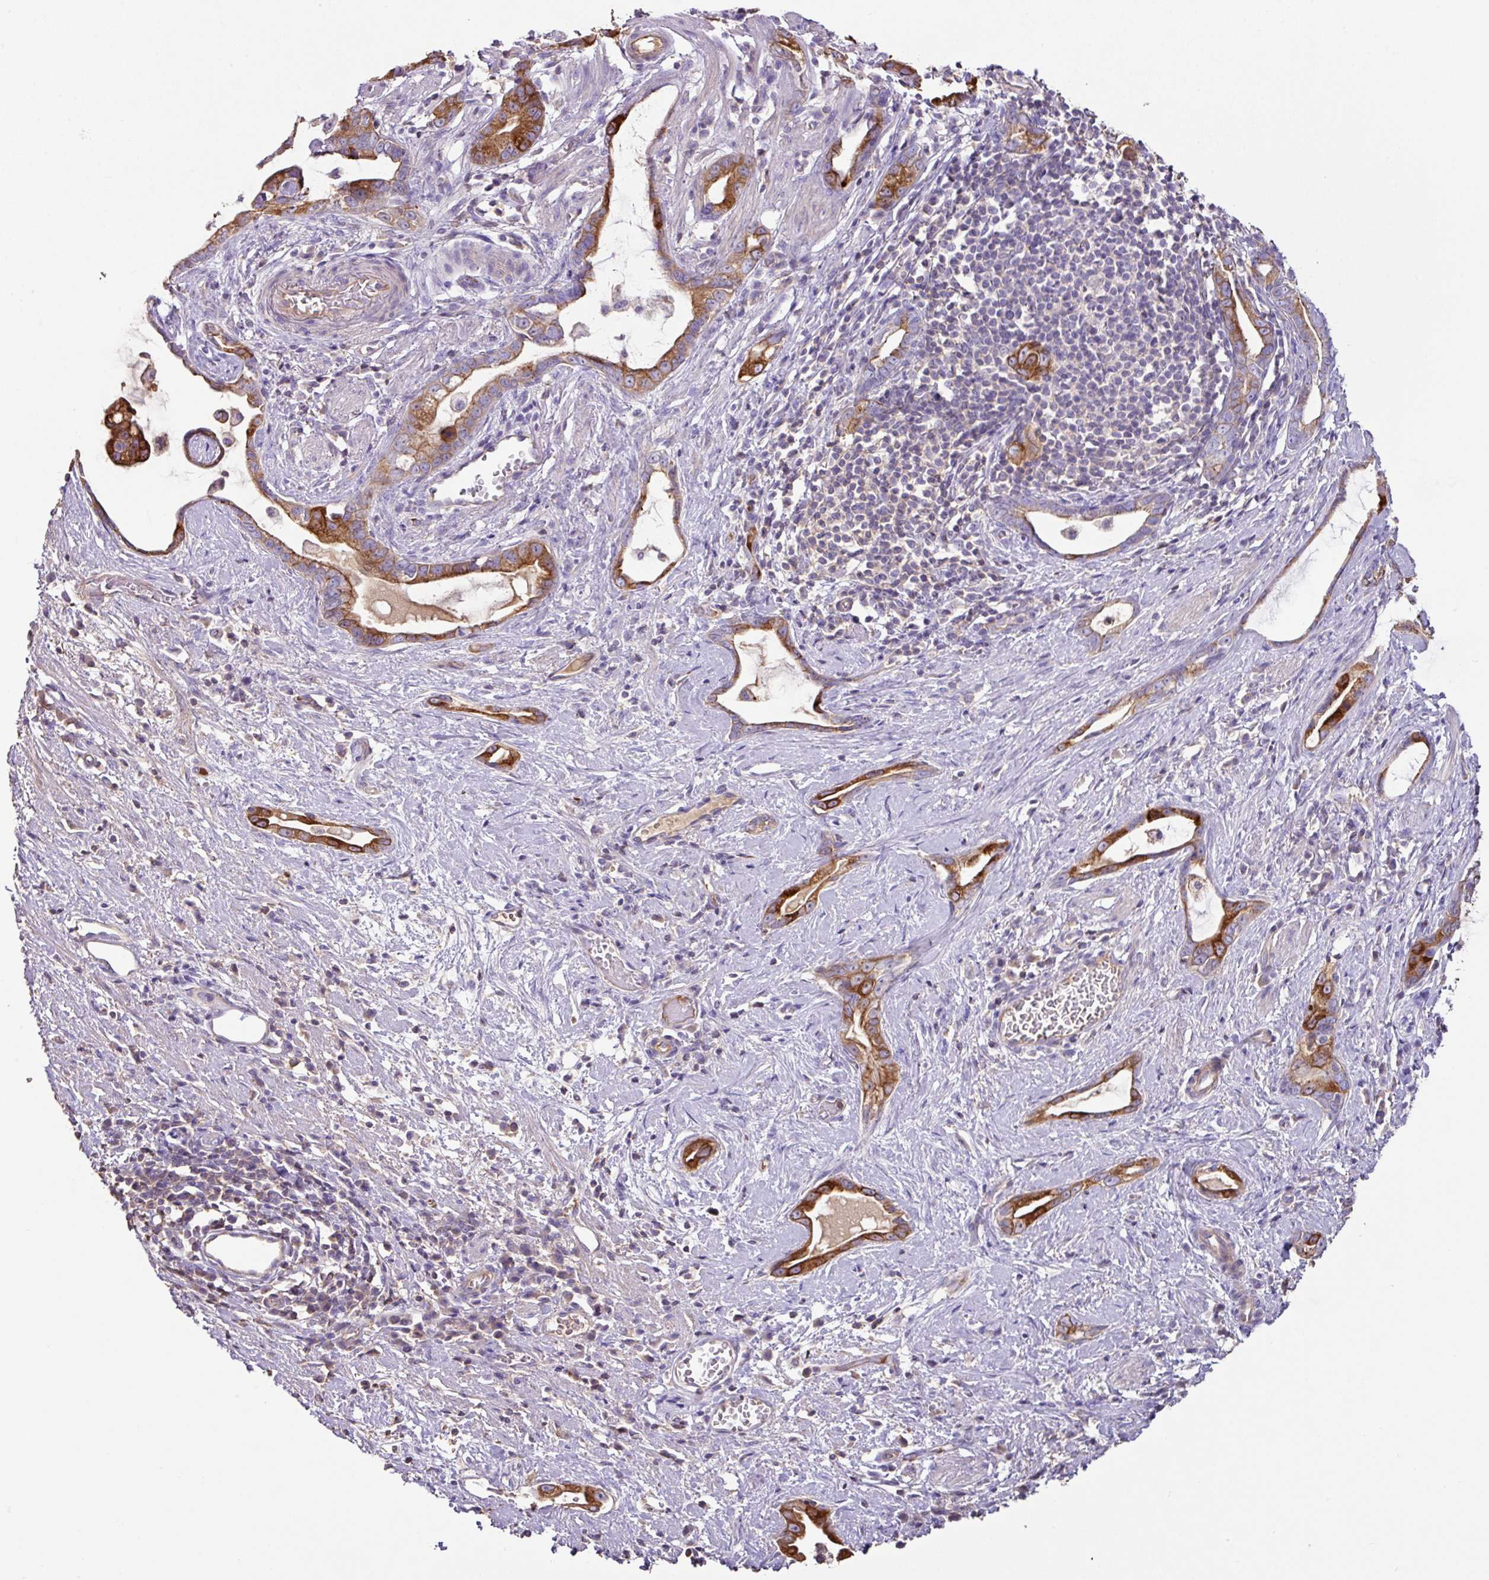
{"staining": {"intensity": "strong", "quantity": "25%-75%", "location": "cytoplasmic/membranous"}, "tissue": "stomach cancer", "cell_type": "Tumor cells", "image_type": "cancer", "snomed": [{"axis": "morphology", "description": "Adenocarcinoma, NOS"}, {"axis": "topography", "description": "Stomach"}], "caption": "Strong cytoplasmic/membranous positivity for a protein is present in approximately 25%-75% of tumor cells of stomach adenocarcinoma using IHC.", "gene": "AGR3", "patient": {"sex": "male", "age": 55}}